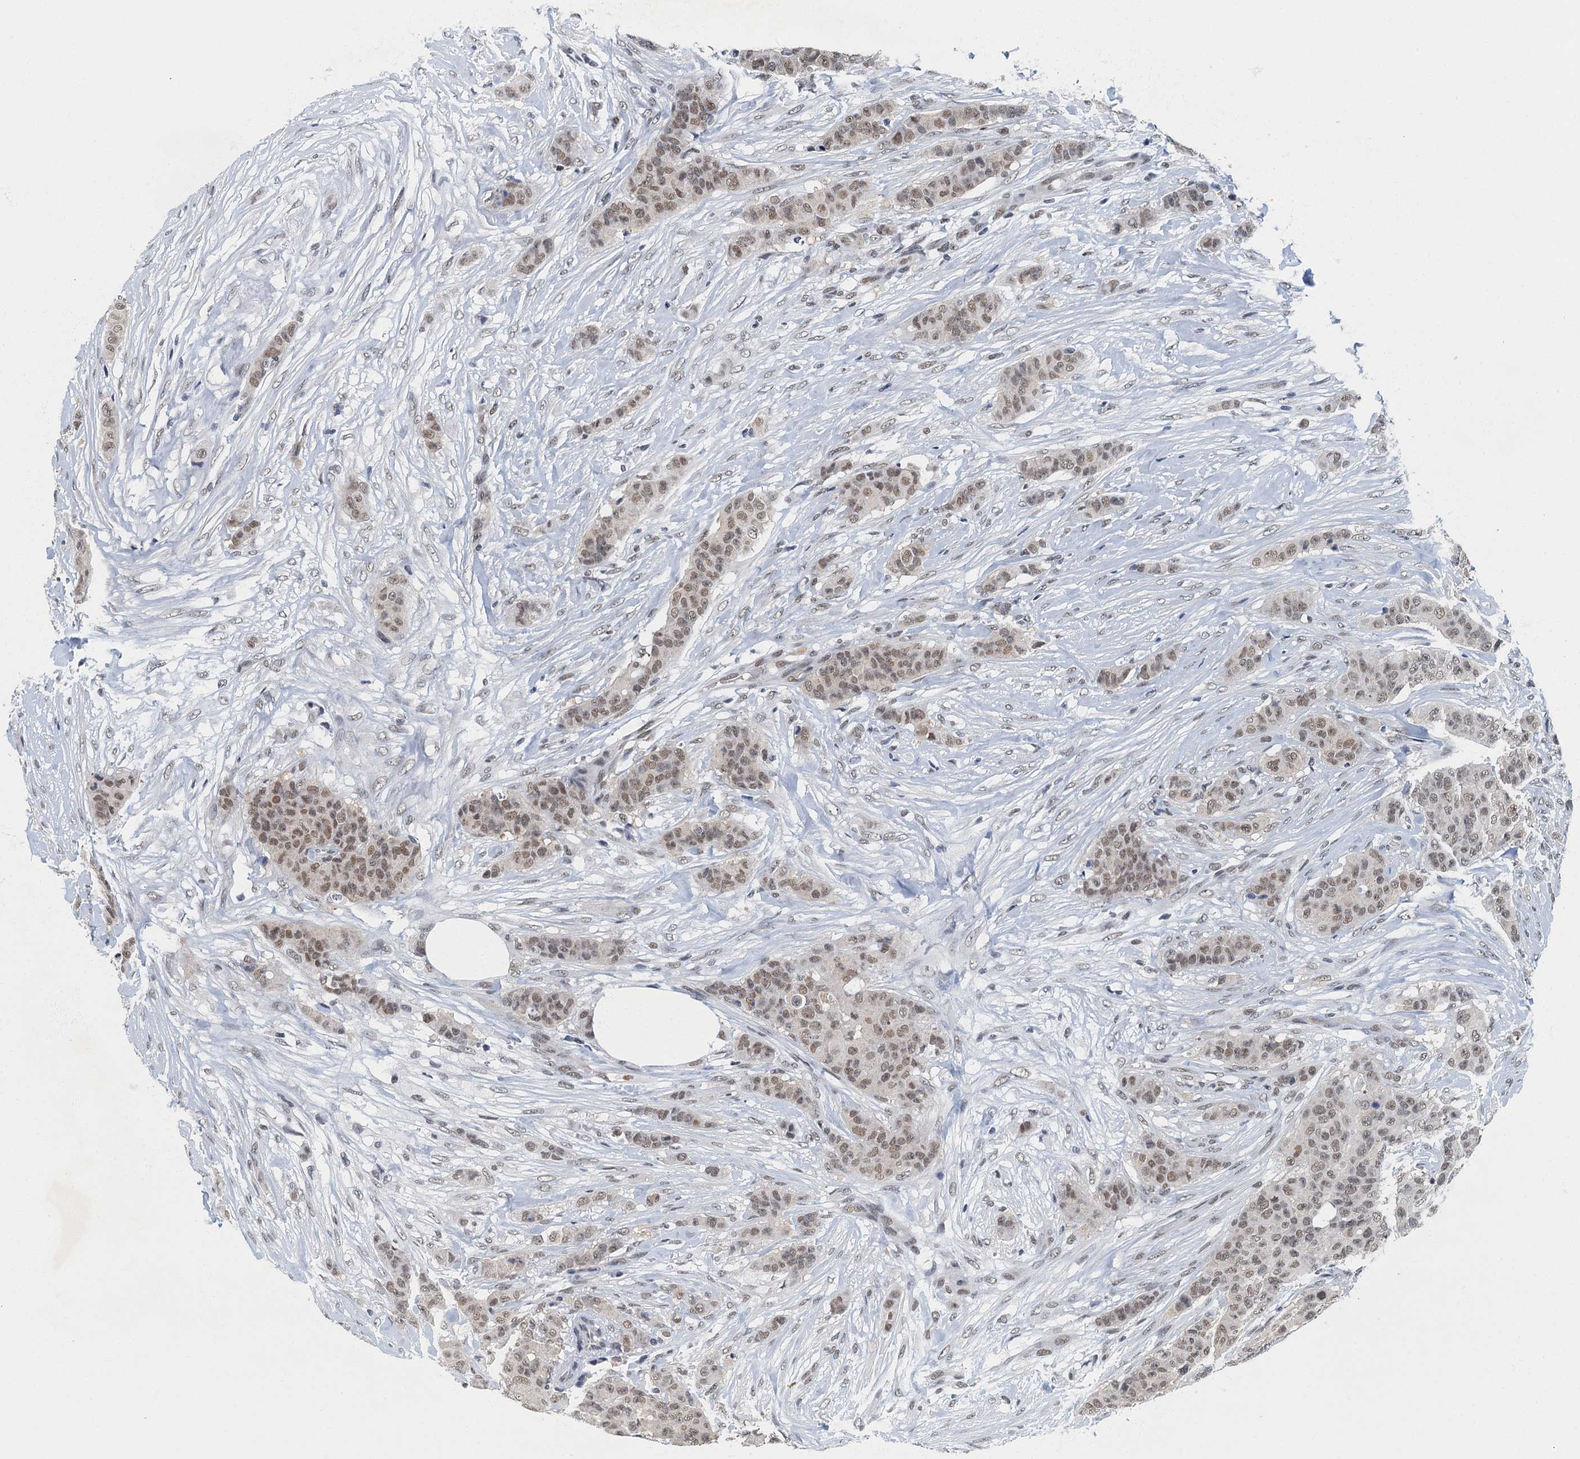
{"staining": {"intensity": "moderate", "quantity": ">75%", "location": "nuclear"}, "tissue": "breast cancer", "cell_type": "Tumor cells", "image_type": "cancer", "snomed": [{"axis": "morphology", "description": "Duct carcinoma"}, {"axis": "topography", "description": "Breast"}], "caption": "Immunohistochemical staining of human breast cancer exhibits medium levels of moderate nuclear protein expression in approximately >75% of tumor cells.", "gene": "GADL1", "patient": {"sex": "female", "age": 40}}